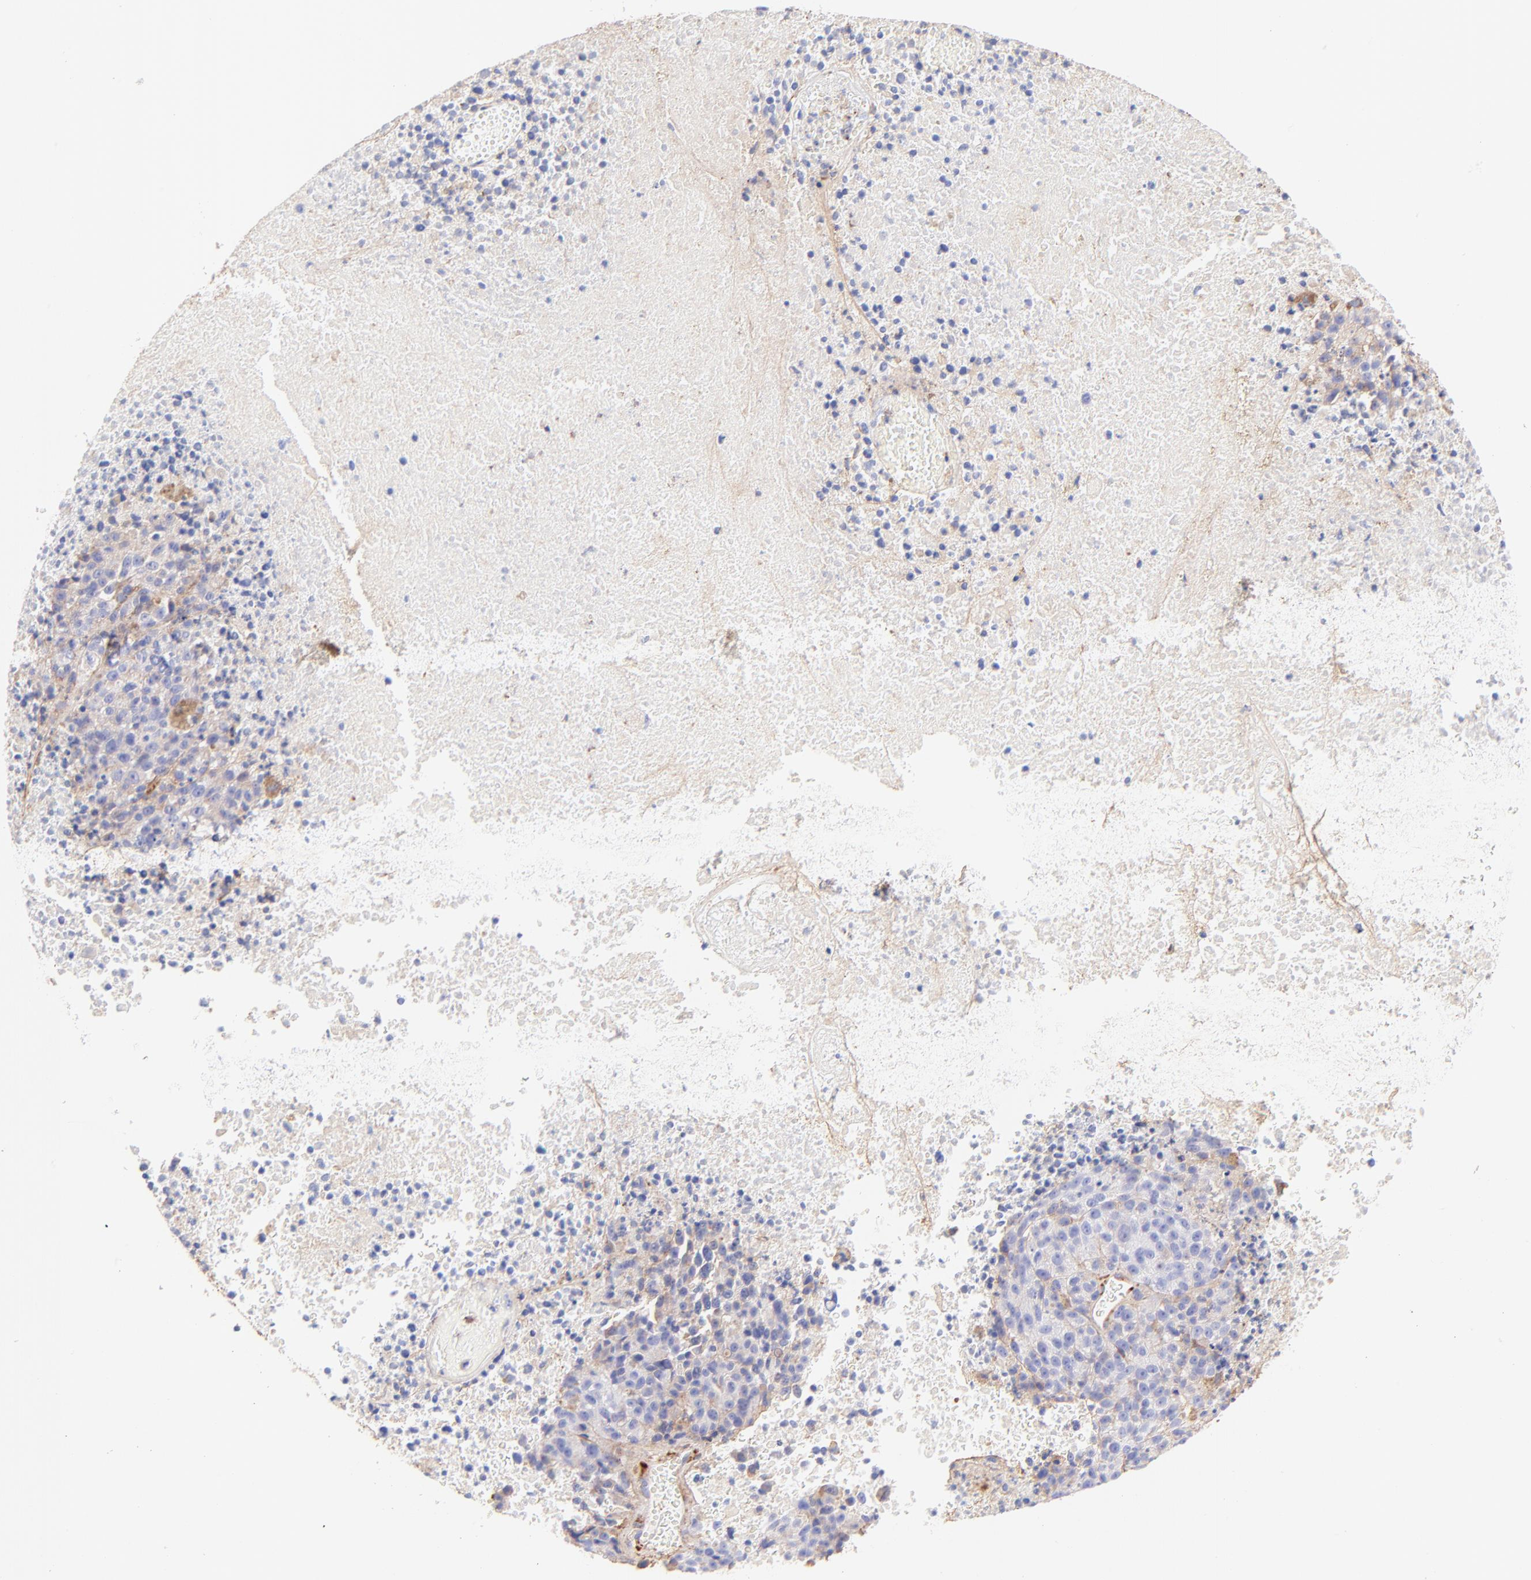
{"staining": {"intensity": "negative", "quantity": "none", "location": "none"}, "tissue": "melanoma", "cell_type": "Tumor cells", "image_type": "cancer", "snomed": [{"axis": "morphology", "description": "Malignant melanoma, Metastatic site"}, {"axis": "topography", "description": "Cerebral cortex"}], "caption": "Human melanoma stained for a protein using immunohistochemistry exhibits no positivity in tumor cells.", "gene": "BGN", "patient": {"sex": "female", "age": 52}}